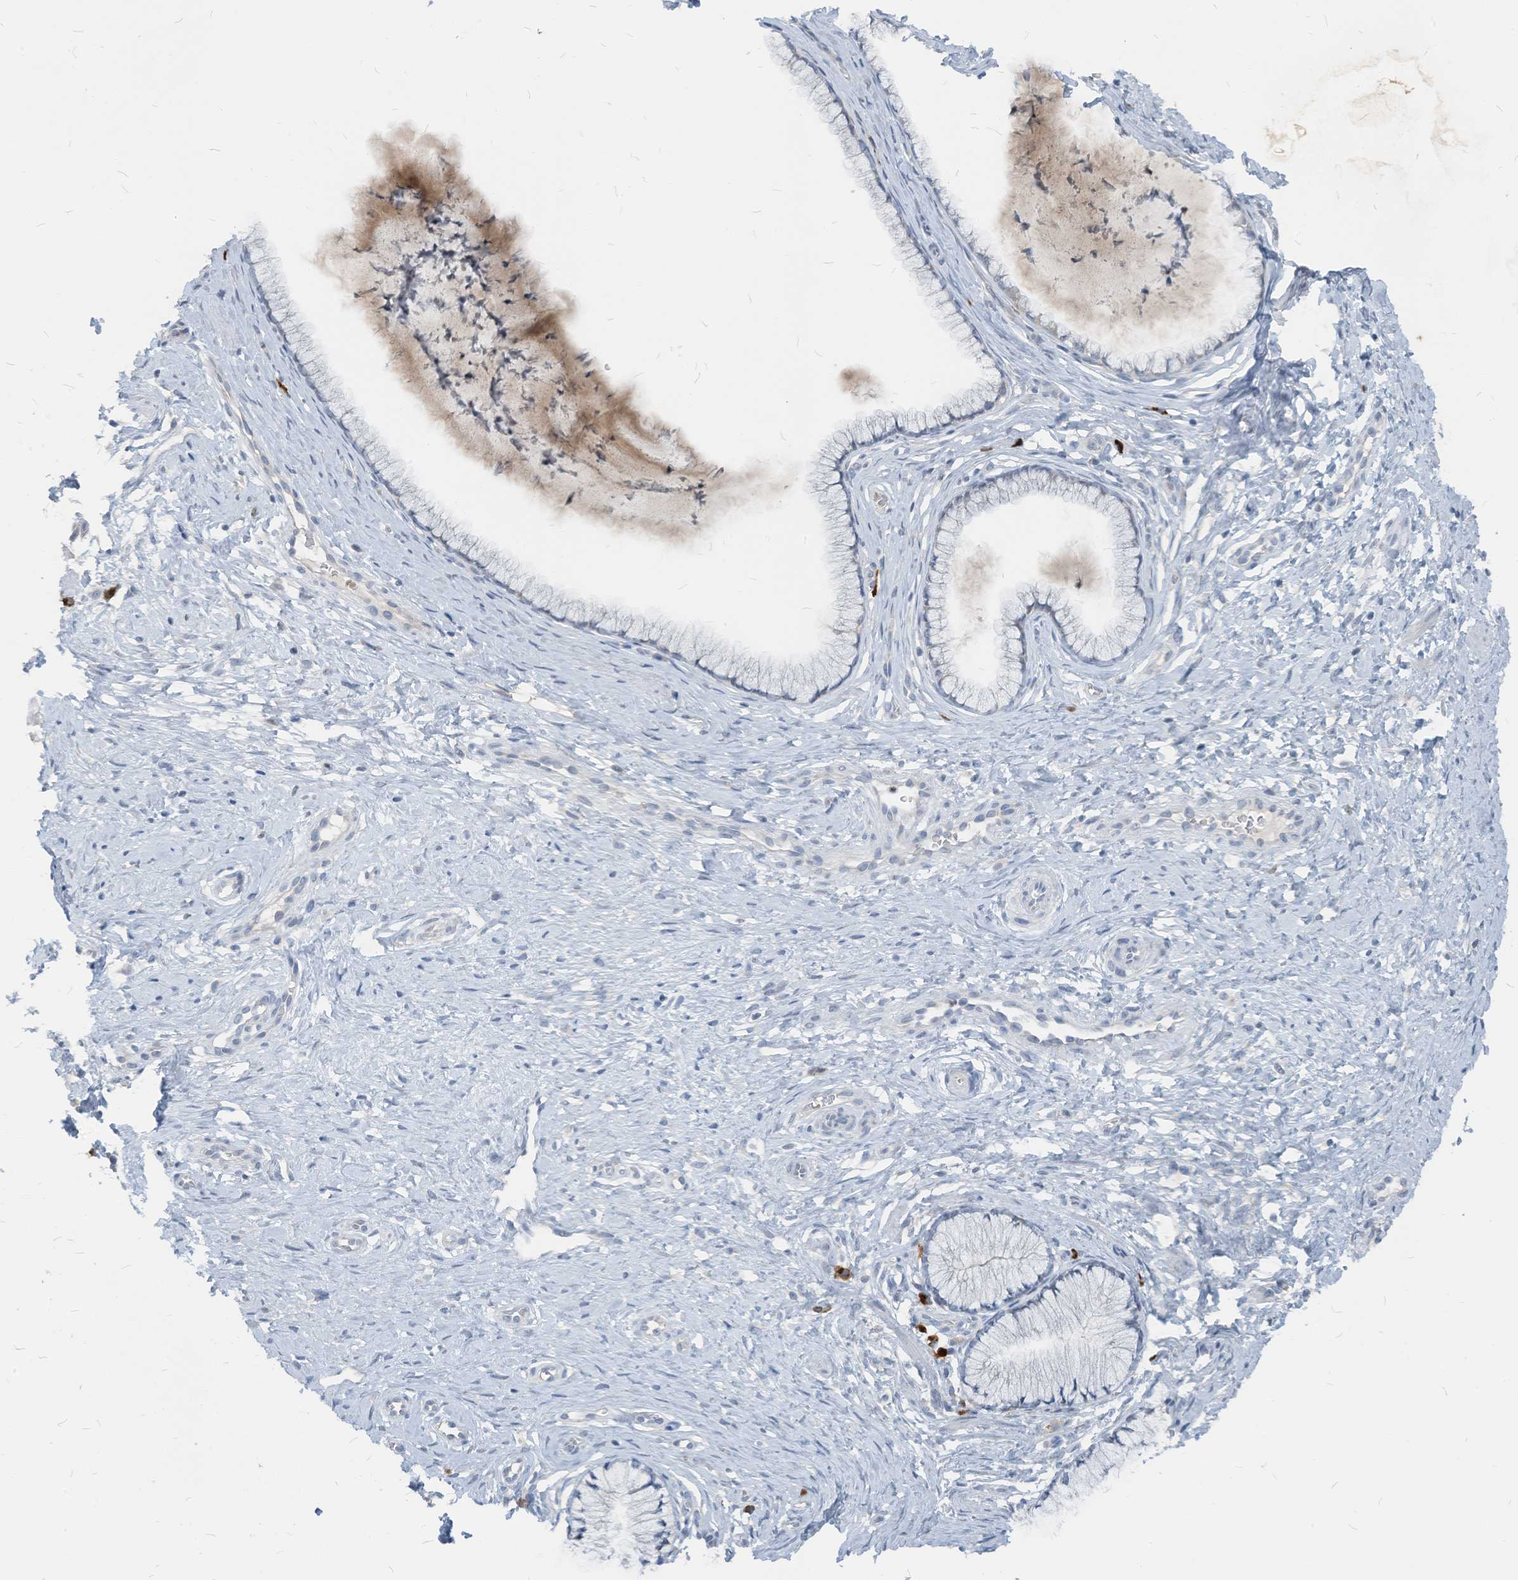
{"staining": {"intensity": "negative", "quantity": "none", "location": "none"}, "tissue": "cervix", "cell_type": "Glandular cells", "image_type": "normal", "snomed": [{"axis": "morphology", "description": "Normal tissue, NOS"}, {"axis": "topography", "description": "Cervix"}], "caption": "Glandular cells are negative for protein expression in unremarkable human cervix. (DAB (3,3'-diaminobenzidine) IHC with hematoxylin counter stain).", "gene": "CHMP2B", "patient": {"sex": "female", "age": 36}}